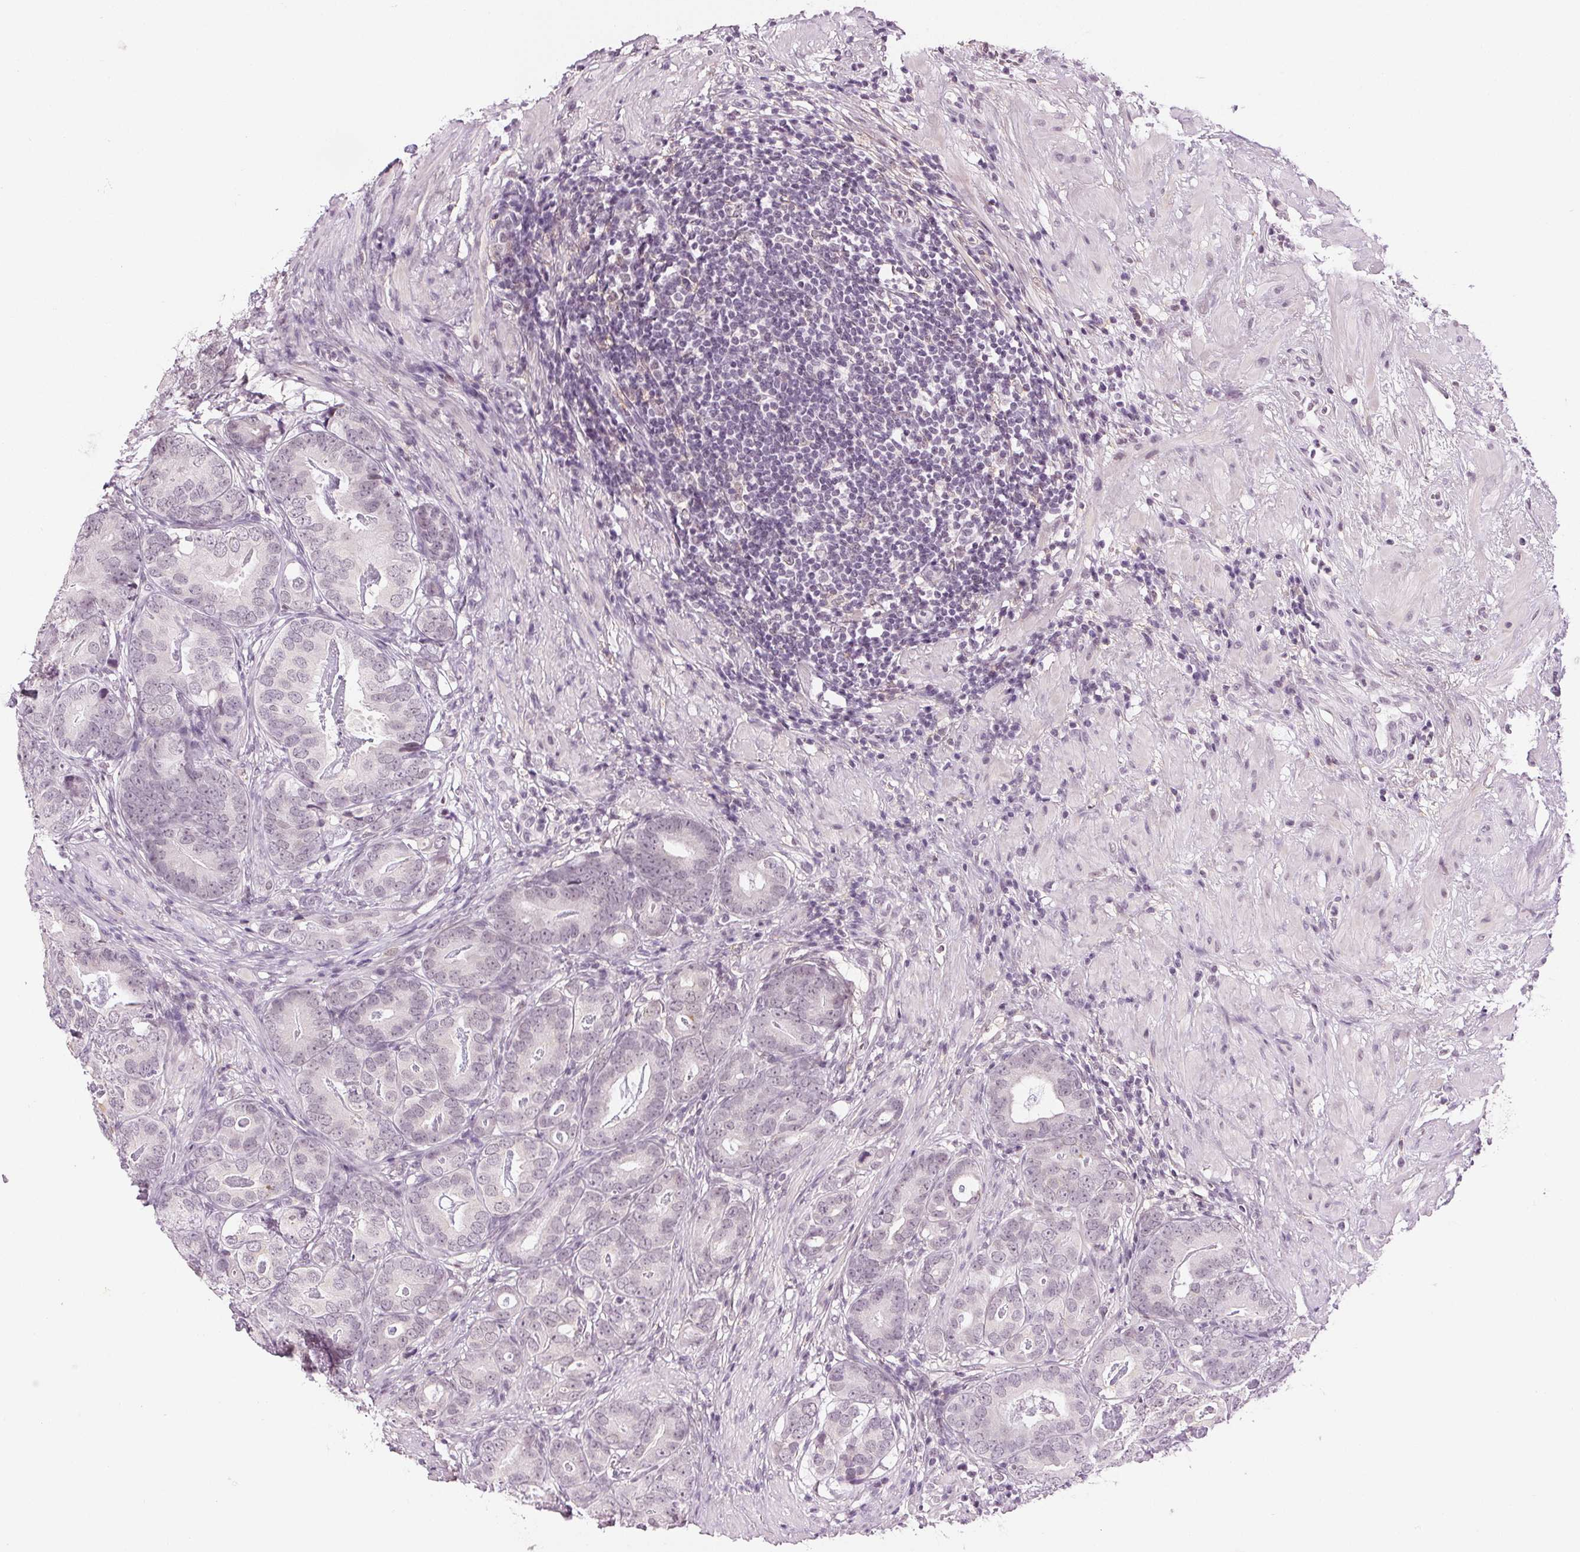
{"staining": {"intensity": "negative", "quantity": "none", "location": "none"}, "tissue": "prostate cancer", "cell_type": "Tumor cells", "image_type": "cancer", "snomed": [{"axis": "morphology", "description": "Adenocarcinoma, Low grade"}, {"axis": "topography", "description": "Prostate and seminal vesicle, NOS"}], "caption": "High power microscopy photomicrograph of an immunohistochemistry photomicrograph of prostate adenocarcinoma (low-grade), revealing no significant staining in tumor cells.", "gene": "AIF1L", "patient": {"sex": "male", "age": 71}}